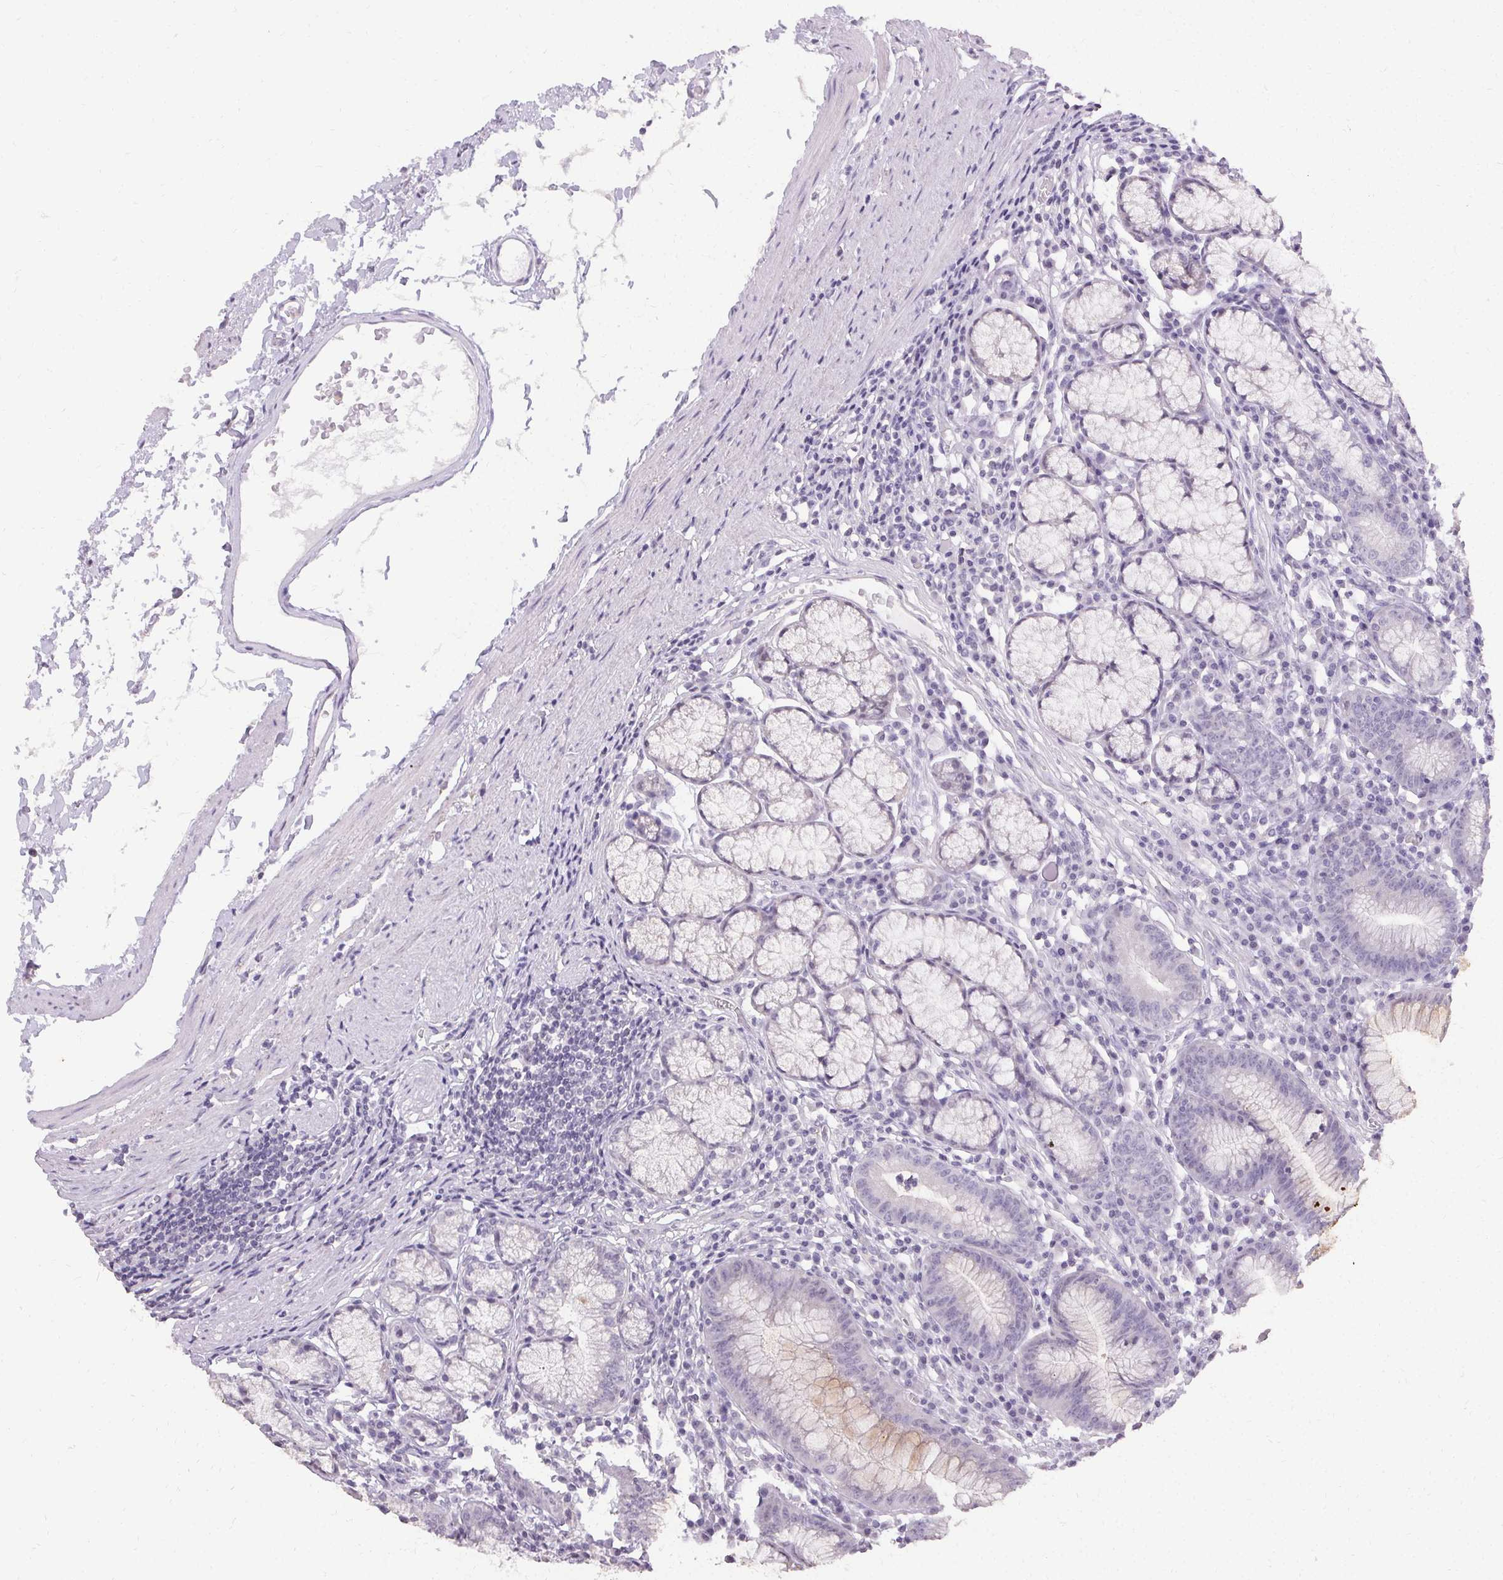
{"staining": {"intensity": "moderate", "quantity": "<25%", "location": "cytoplasmic/membranous"}, "tissue": "stomach", "cell_type": "Glandular cells", "image_type": "normal", "snomed": [{"axis": "morphology", "description": "Normal tissue, NOS"}, {"axis": "topography", "description": "Stomach"}], "caption": "Glandular cells exhibit moderate cytoplasmic/membranous positivity in about <25% of cells in benign stomach.", "gene": "PMEL", "patient": {"sex": "male", "age": 55}}